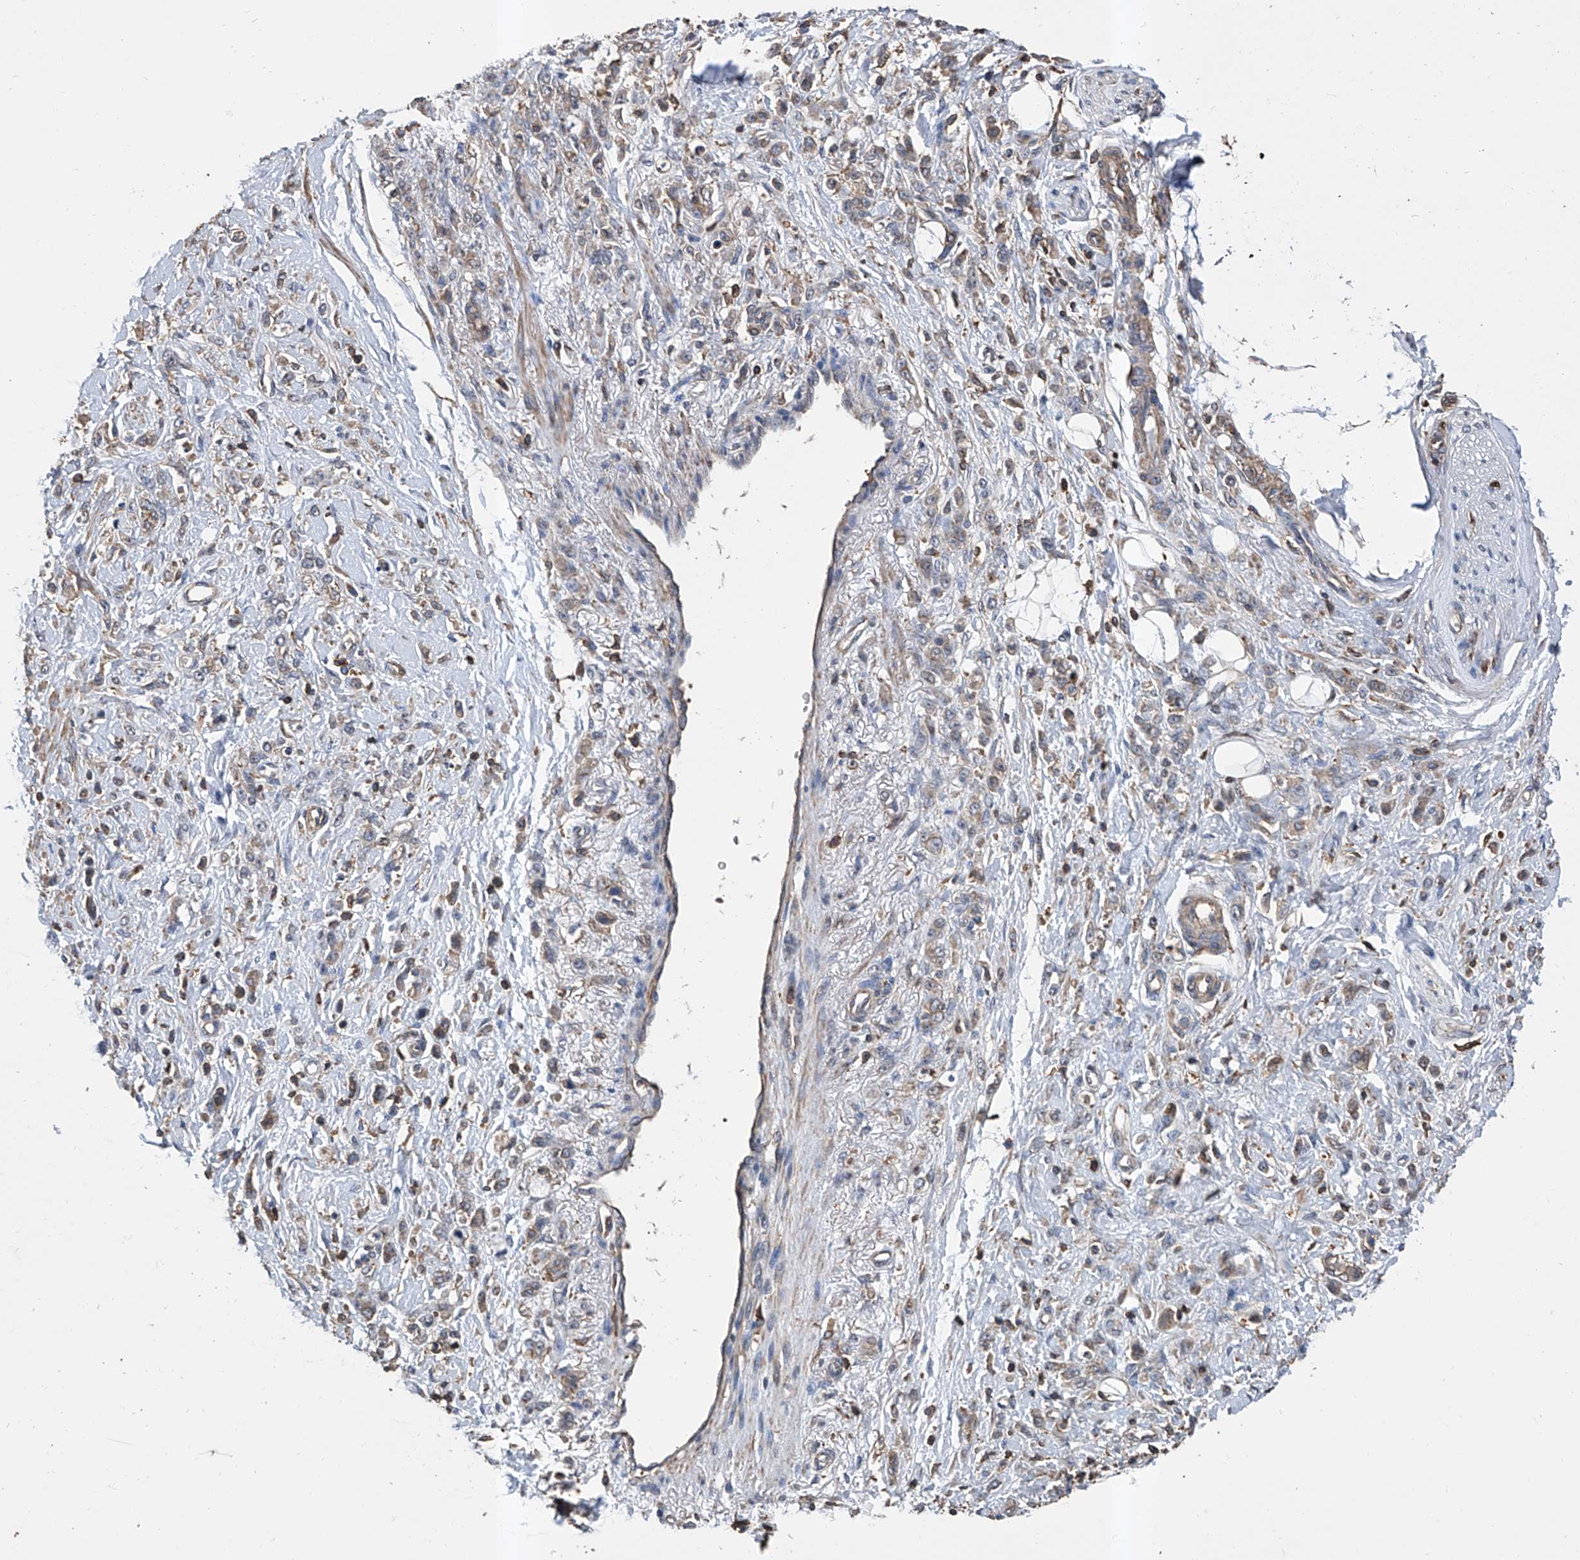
{"staining": {"intensity": "weak", "quantity": "25%-75%", "location": "cytoplasmic/membranous"}, "tissue": "stomach cancer", "cell_type": "Tumor cells", "image_type": "cancer", "snomed": [{"axis": "morphology", "description": "Normal tissue, NOS"}, {"axis": "morphology", "description": "Adenocarcinoma, NOS"}, {"axis": "topography", "description": "Stomach"}], "caption": "Immunohistochemical staining of adenocarcinoma (stomach) exhibits low levels of weak cytoplasmic/membranous positivity in about 25%-75% of tumor cells.", "gene": "GPT", "patient": {"sex": "male", "age": 82}}